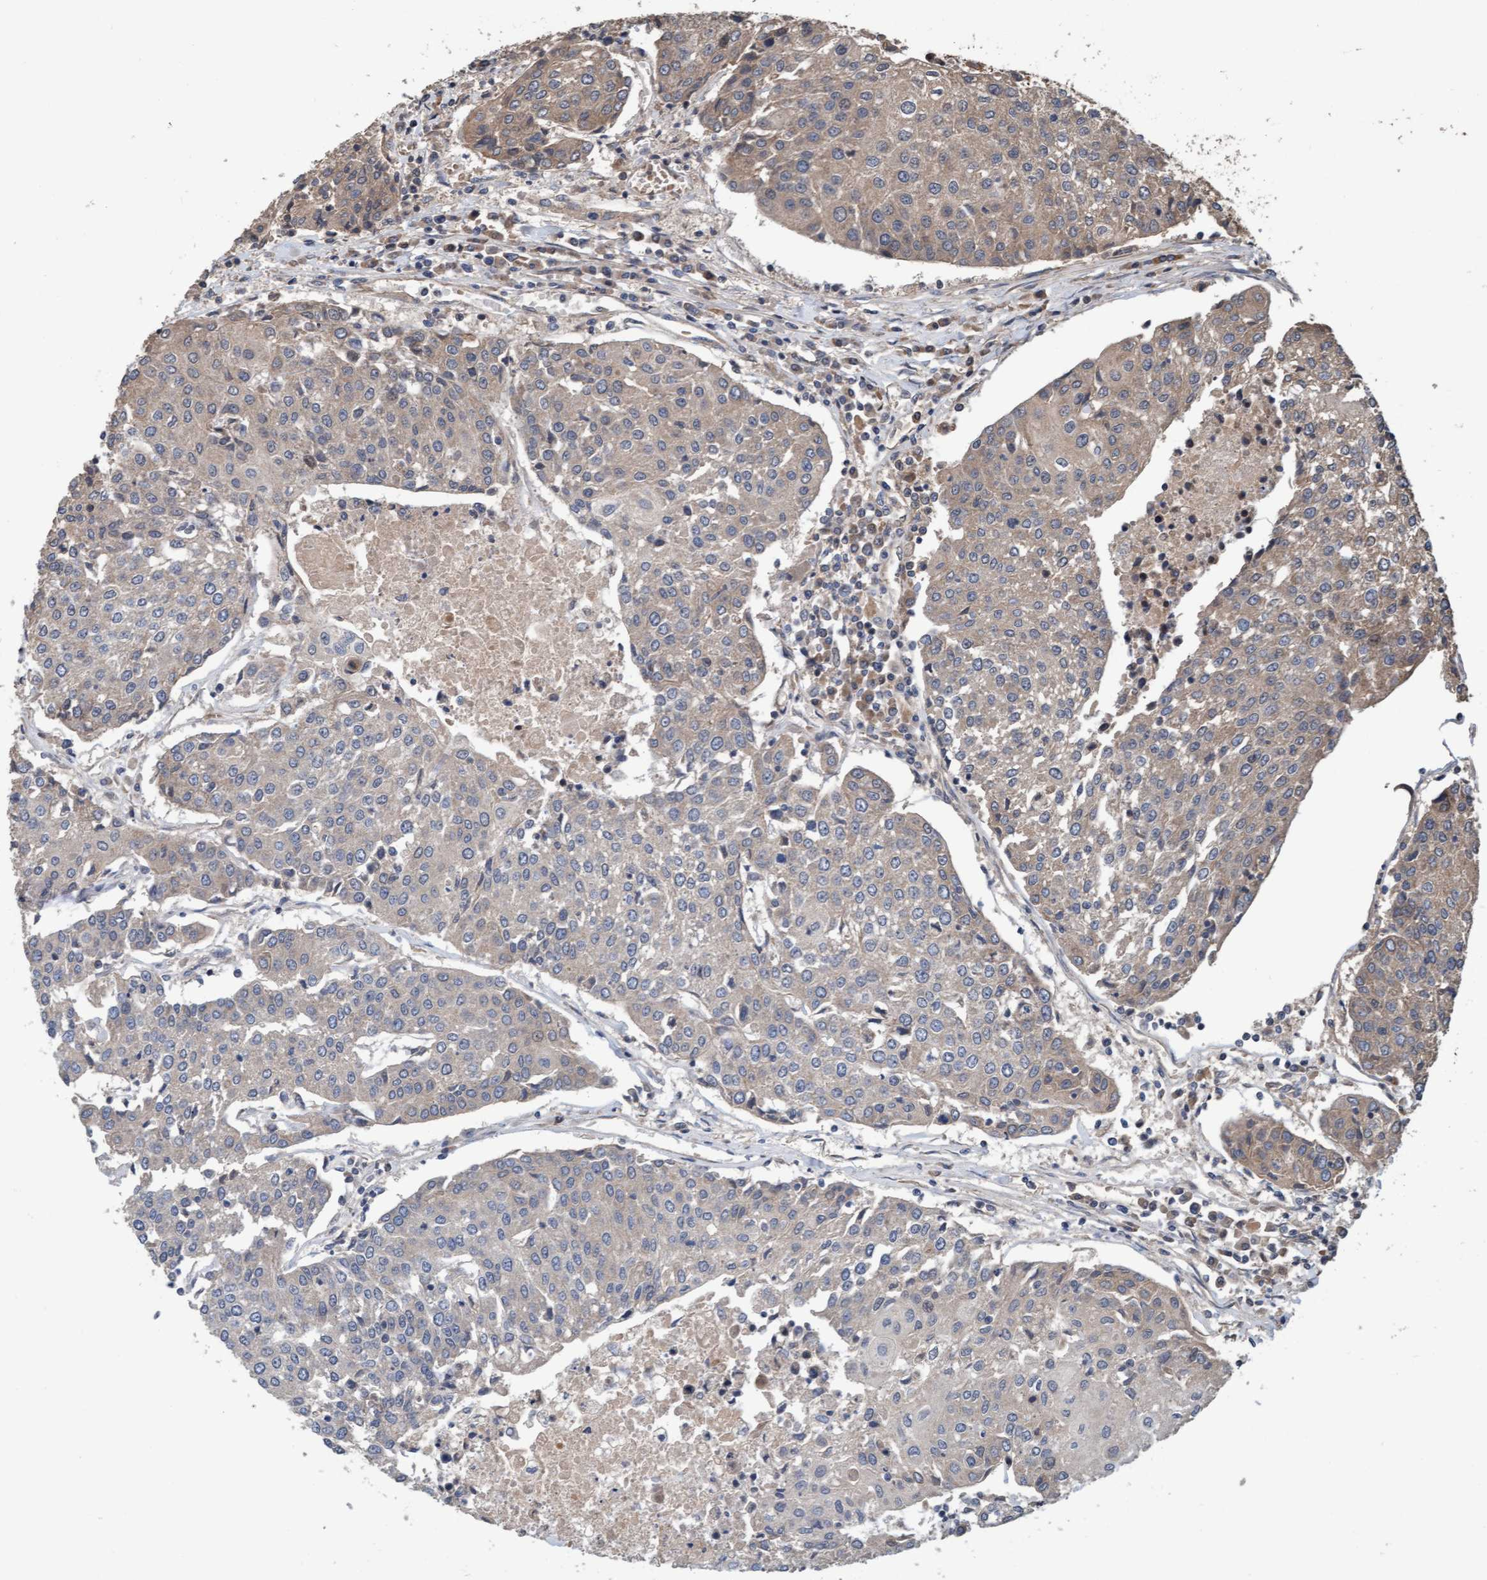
{"staining": {"intensity": "weak", "quantity": "25%-75%", "location": "cytoplasmic/membranous"}, "tissue": "urothelial cancer", "cell_type": "Tumor cells", "image_type": "cancer", "snomed": [{"axis": "morphology", "description": "Urothelial carcinoma, High grade"}, {"axis": "topography", "description": "Urinary bladder"}], "caption": "Tumor cells display low levels of weak cytoplasmic/membranous positivity in about 25%-75% of cells in human urothelial cancer. (DAB IHC with brightfield microscopy, high magnification).", "gene": "MLXIP", "patient": {"sex": "female", "age": 85}}